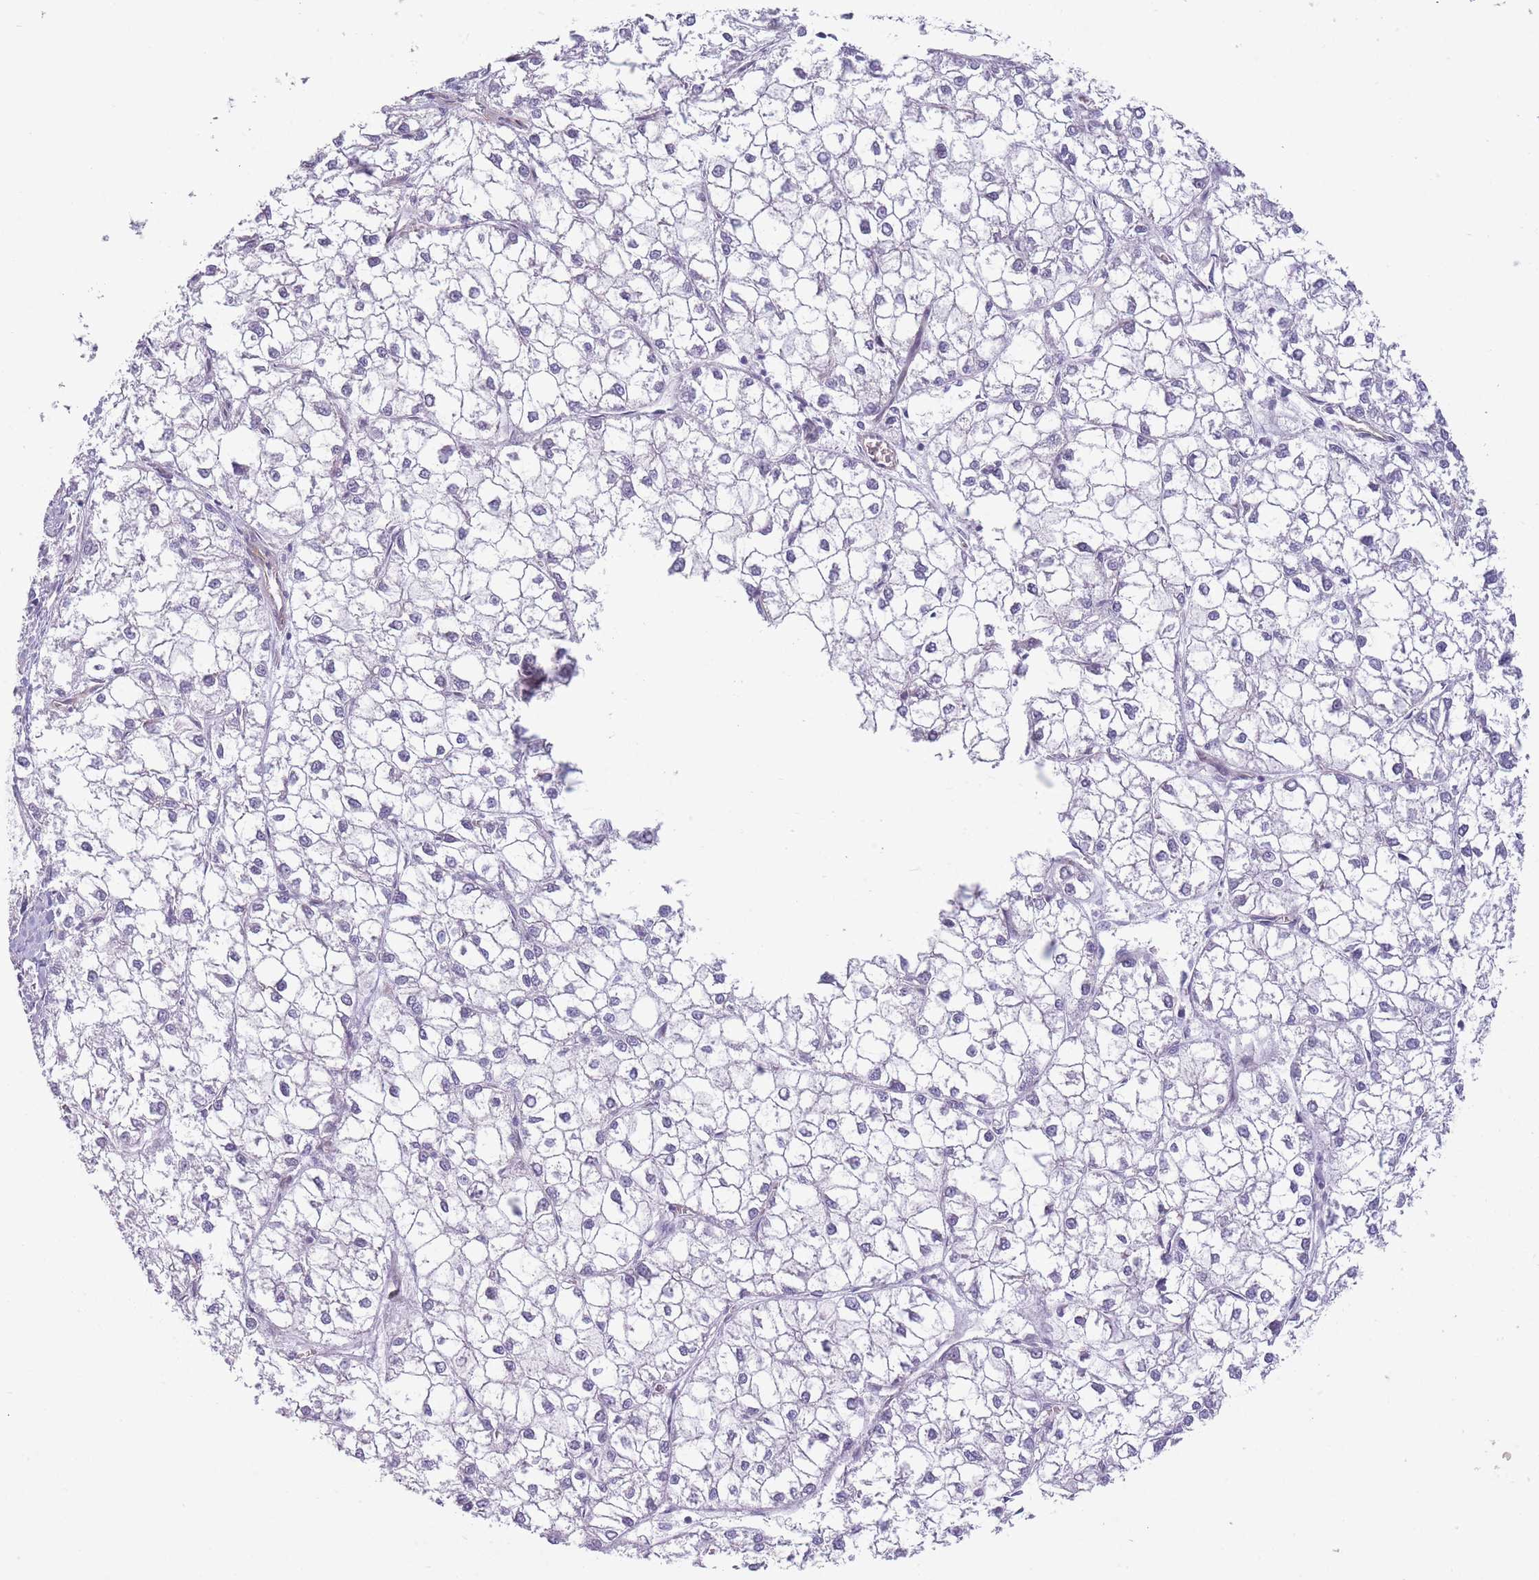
{"staining": {"intensity": "negative", "quantity": "none", "location": "none"}, "tissue": "liver cancer", "cell_type": "Tumor cells", "image_type": "cancer", "snomed": [{"axis": "morphology", "description": "Carcinoma, Hepatocellular, NOS"}, {"axis": "topography", "description": "Liver"}], "caption": "Liver hepatocellular carcinoma was stained to show a protein in brown. There is no significant staining in tumor cells.", "gene": "OR6B3", "patient": {"sex": "female", "age": 43}}